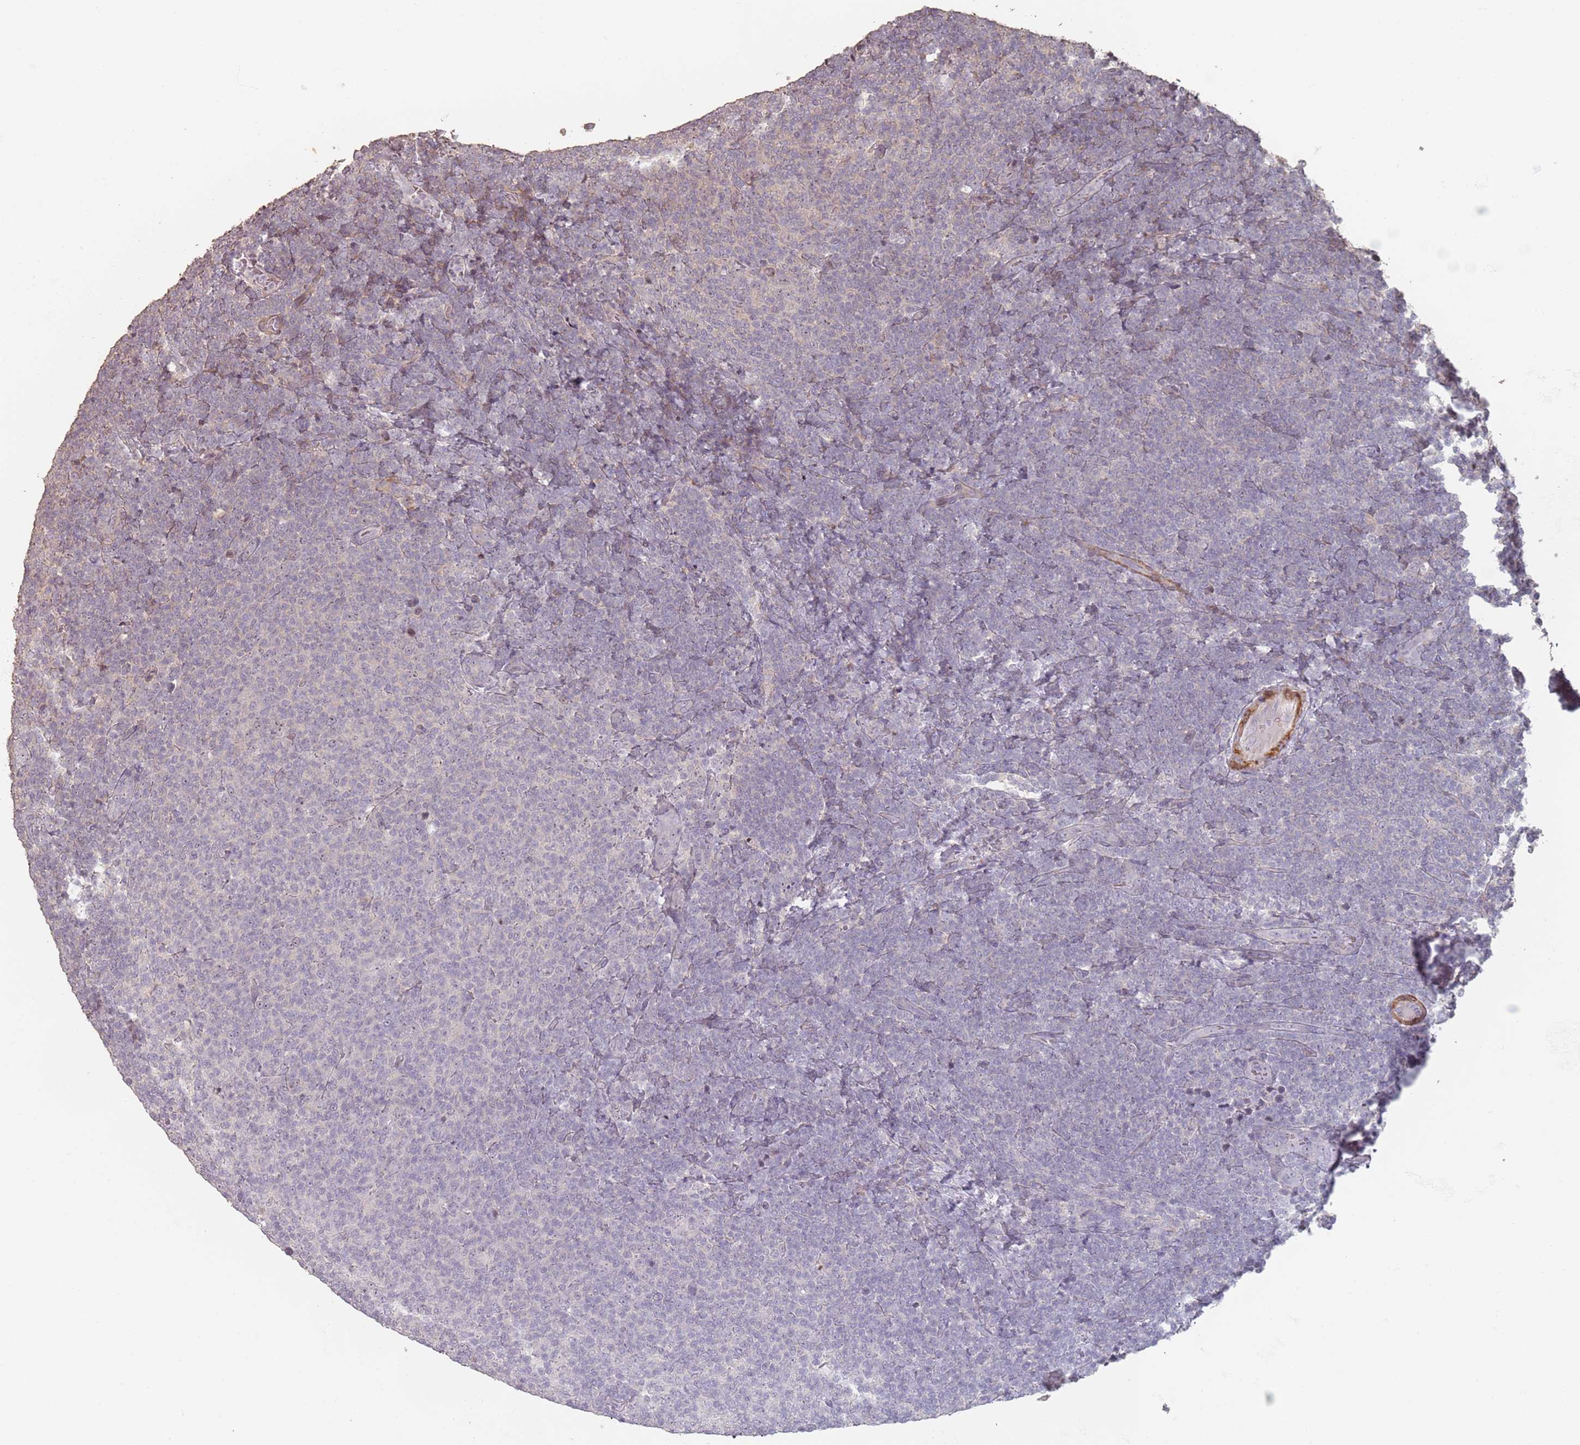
{"staining": {"intensity": "weak", "quantity": "<25%", "location": "nuclear"}, "tissue": "lymphoma", "cell_type": "Tumor cells", "image_type": "cancer", "snomed": [{"axis": "morphology", "description": "Malignant lymphoma, non-Hodgkin's type, Low grade"}, {"axis": "topography", "description": "Lymph node"}], "caption": "An immunohistochemistry (IHC) photomicrograph of malignant lymphoma, non-Hodgkin's type (low-grade) is shown. There is no staining in tumor cells of malignant lymphoma, non-Hodgkin's type (low-grade). The staining was performed using DAB to visualize the protein expression in brown, while the nuclei were stained in blue with hematoxylin (Magnification: 20x).", "gene": "ADTRP", "patient": {"sex": "male", "age": 66}}